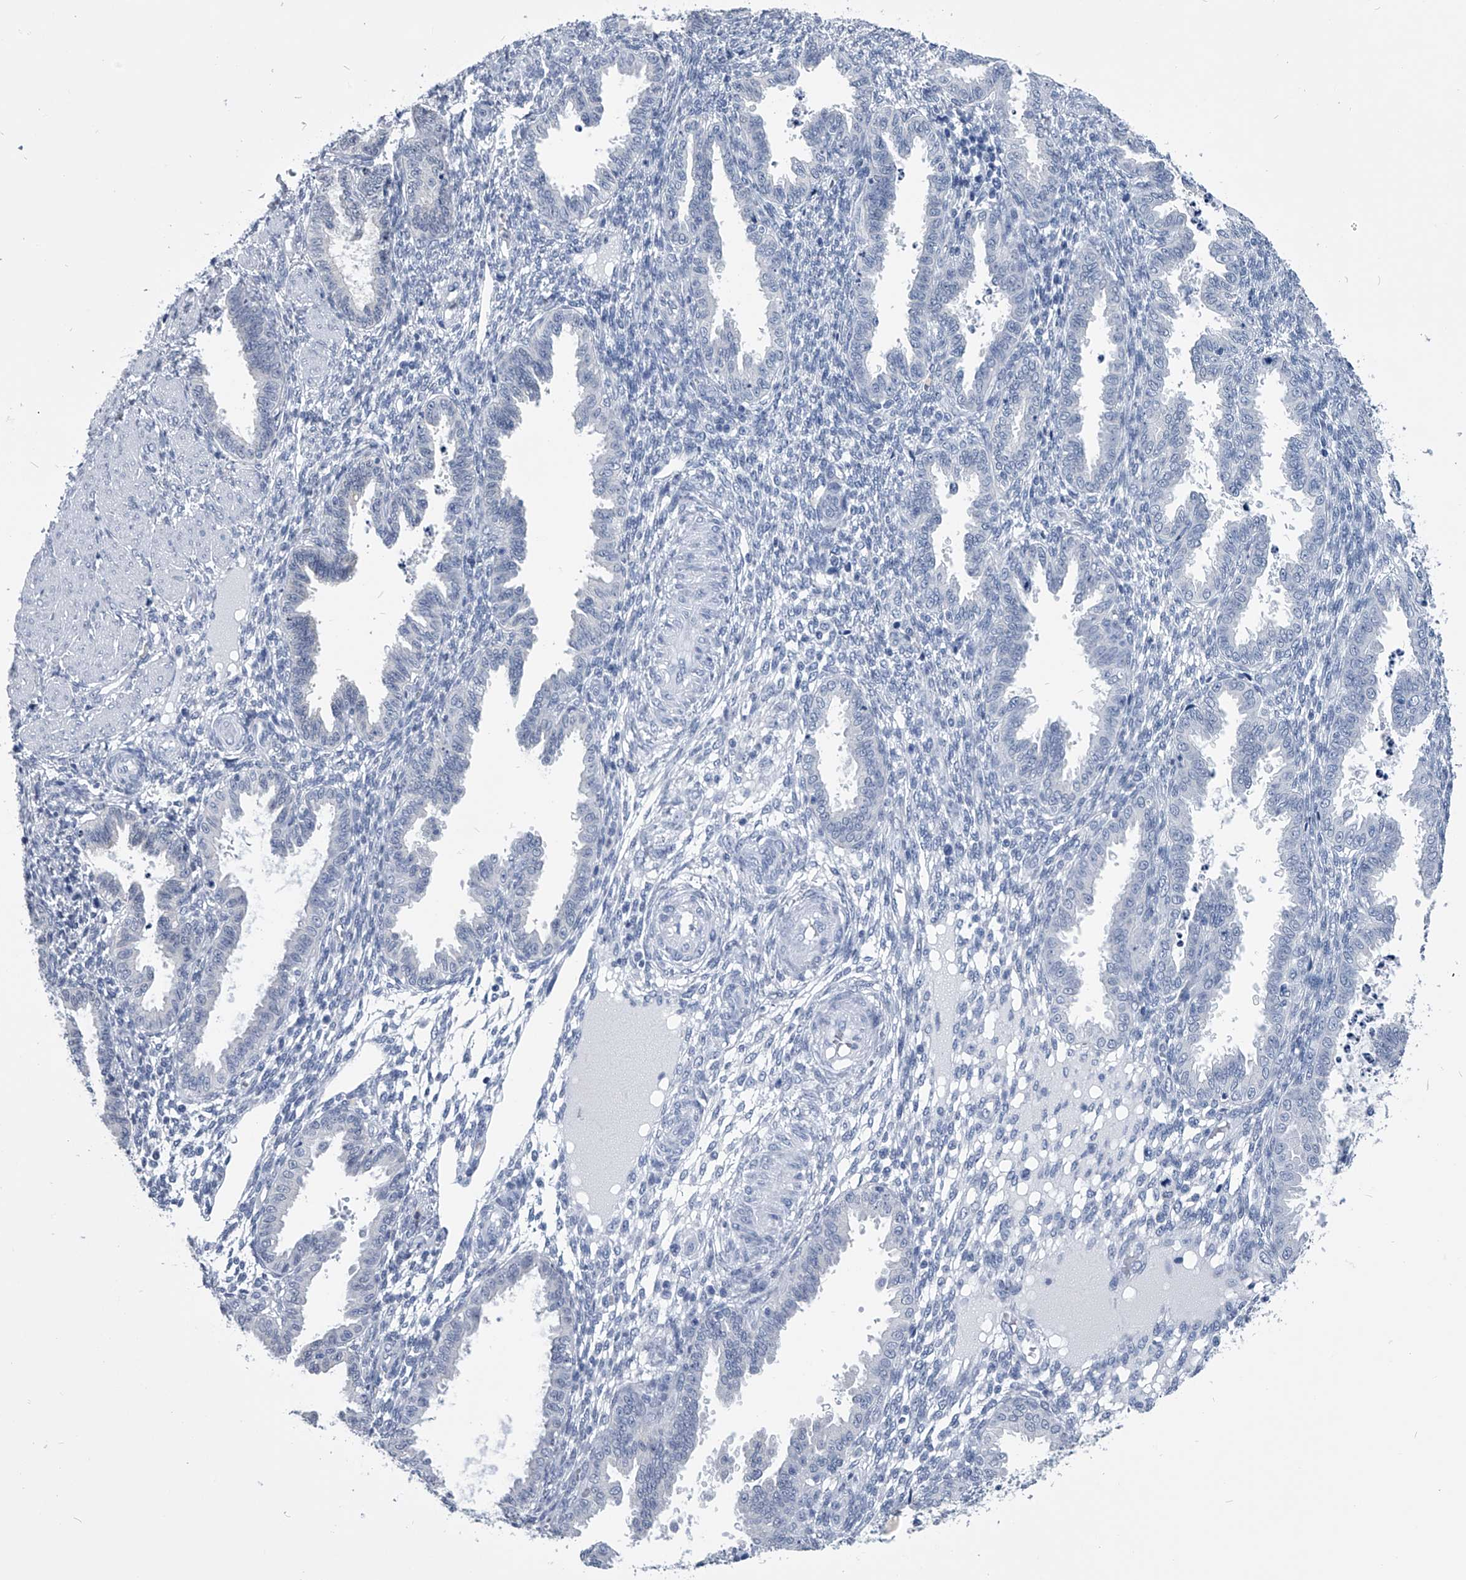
{"staining": {"intensity": "negative", "quantity": "none", "location": "none"}, "tissue": "endometrium", "cell_type": "Cells in endometrial stroma", "image_type": "normal", "snomed": [{"axis": "morphology", "description": "Normal tissue, NOS"}, {"axis": "topography", "description": "Endometrium"}], "caption": "Immunohistochemical staining of unremarkable human endometrium demonstrates no significant staining in cells in endometrial stroma. The staining was performed using DAB (3,3'-diaminobenzidine) to visualize the protein expression in brown, while the nuclei were stained in blue with hematoxylin (Magnification: 20x).", "gene": "PDXK", "patient": {"sex": "female", "age": 33}}